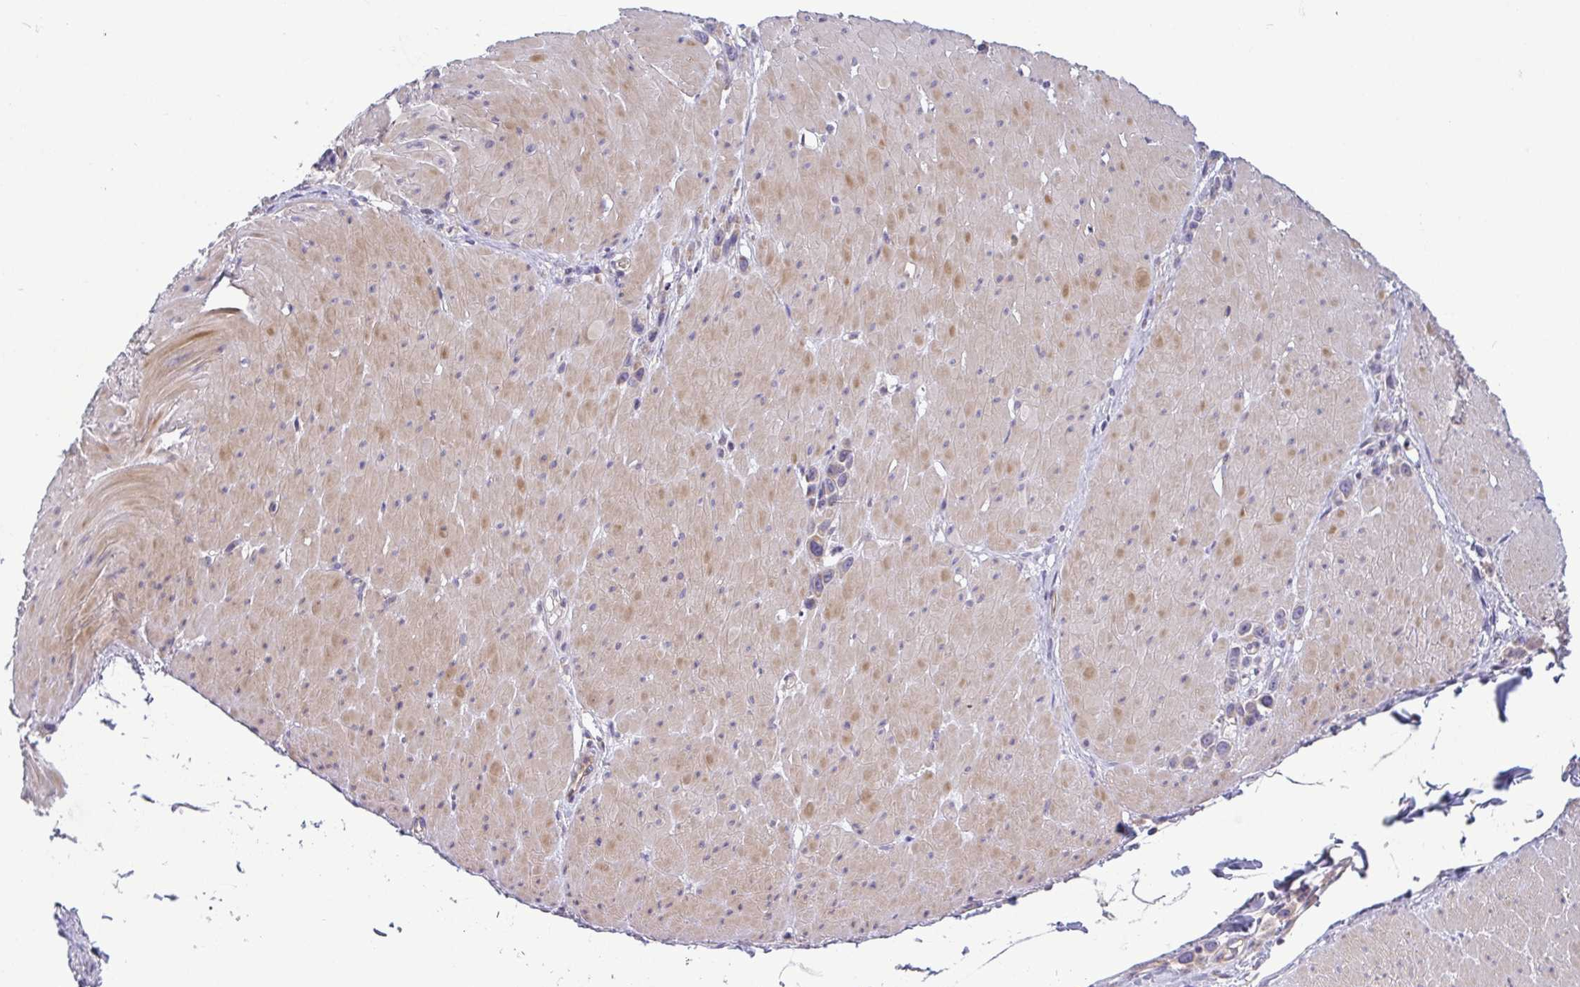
{"staining": {"intensity": "weak", "quantity": ">75%", "location": "cytoplasmic/membranous"}, "tissue": "stomach cancer", "cell_type": "Tumor cells", "image_type": "cancer", "snomed": [{"axis": "morphology", "description": "Adenocarcinoma, NOS"}, {"axis": "topography", "description": "Stomach"}], "caption": "Tumor cells demonstrate weak cytoplasmic/membranous positivity in about >75% of cells in adenocarcinoma (stomach).", "gene": "LMF2", "patient": {"sex": "male", "age": 47}}